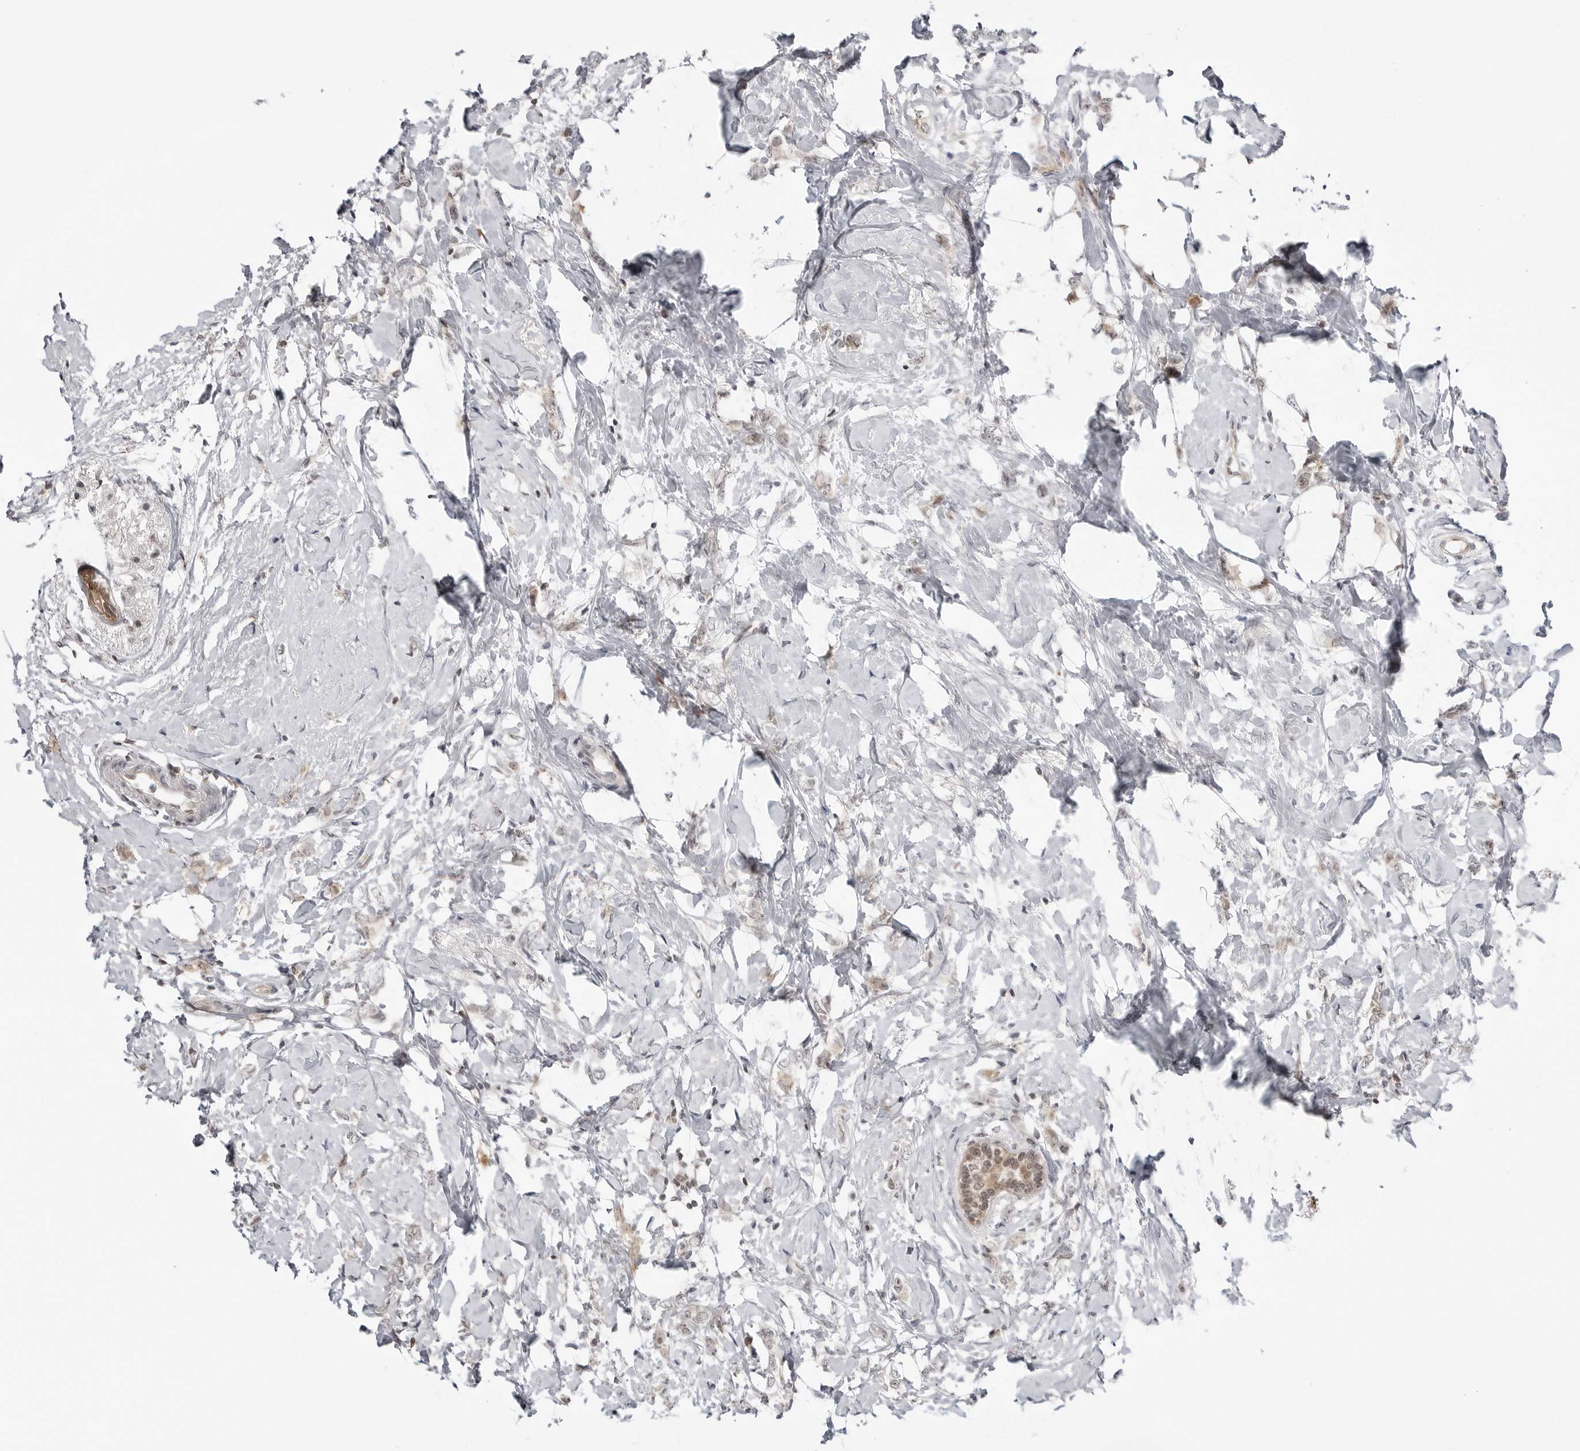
{"staining": {"intensity": "negative", "quantity": "none", "location": "none"}, "tissue": "breast cancer", "cell_type": "Tumor cells", "image_type": "cancer", "snomed": [{"axis": "morphology", "description": "Normal tissue, NOS"}, {"axis": "morphology", "description": "Lobular carcinoma"}, {"axis": "topography", "description": "Breast"}], "caption": "DAB immunohistochemical staining of human breast cancer (lobular carcinoma) displays no significant staining in tumor cells.", "gene": "YWHAG", "patient": {"sex": "female", "age": 47}}